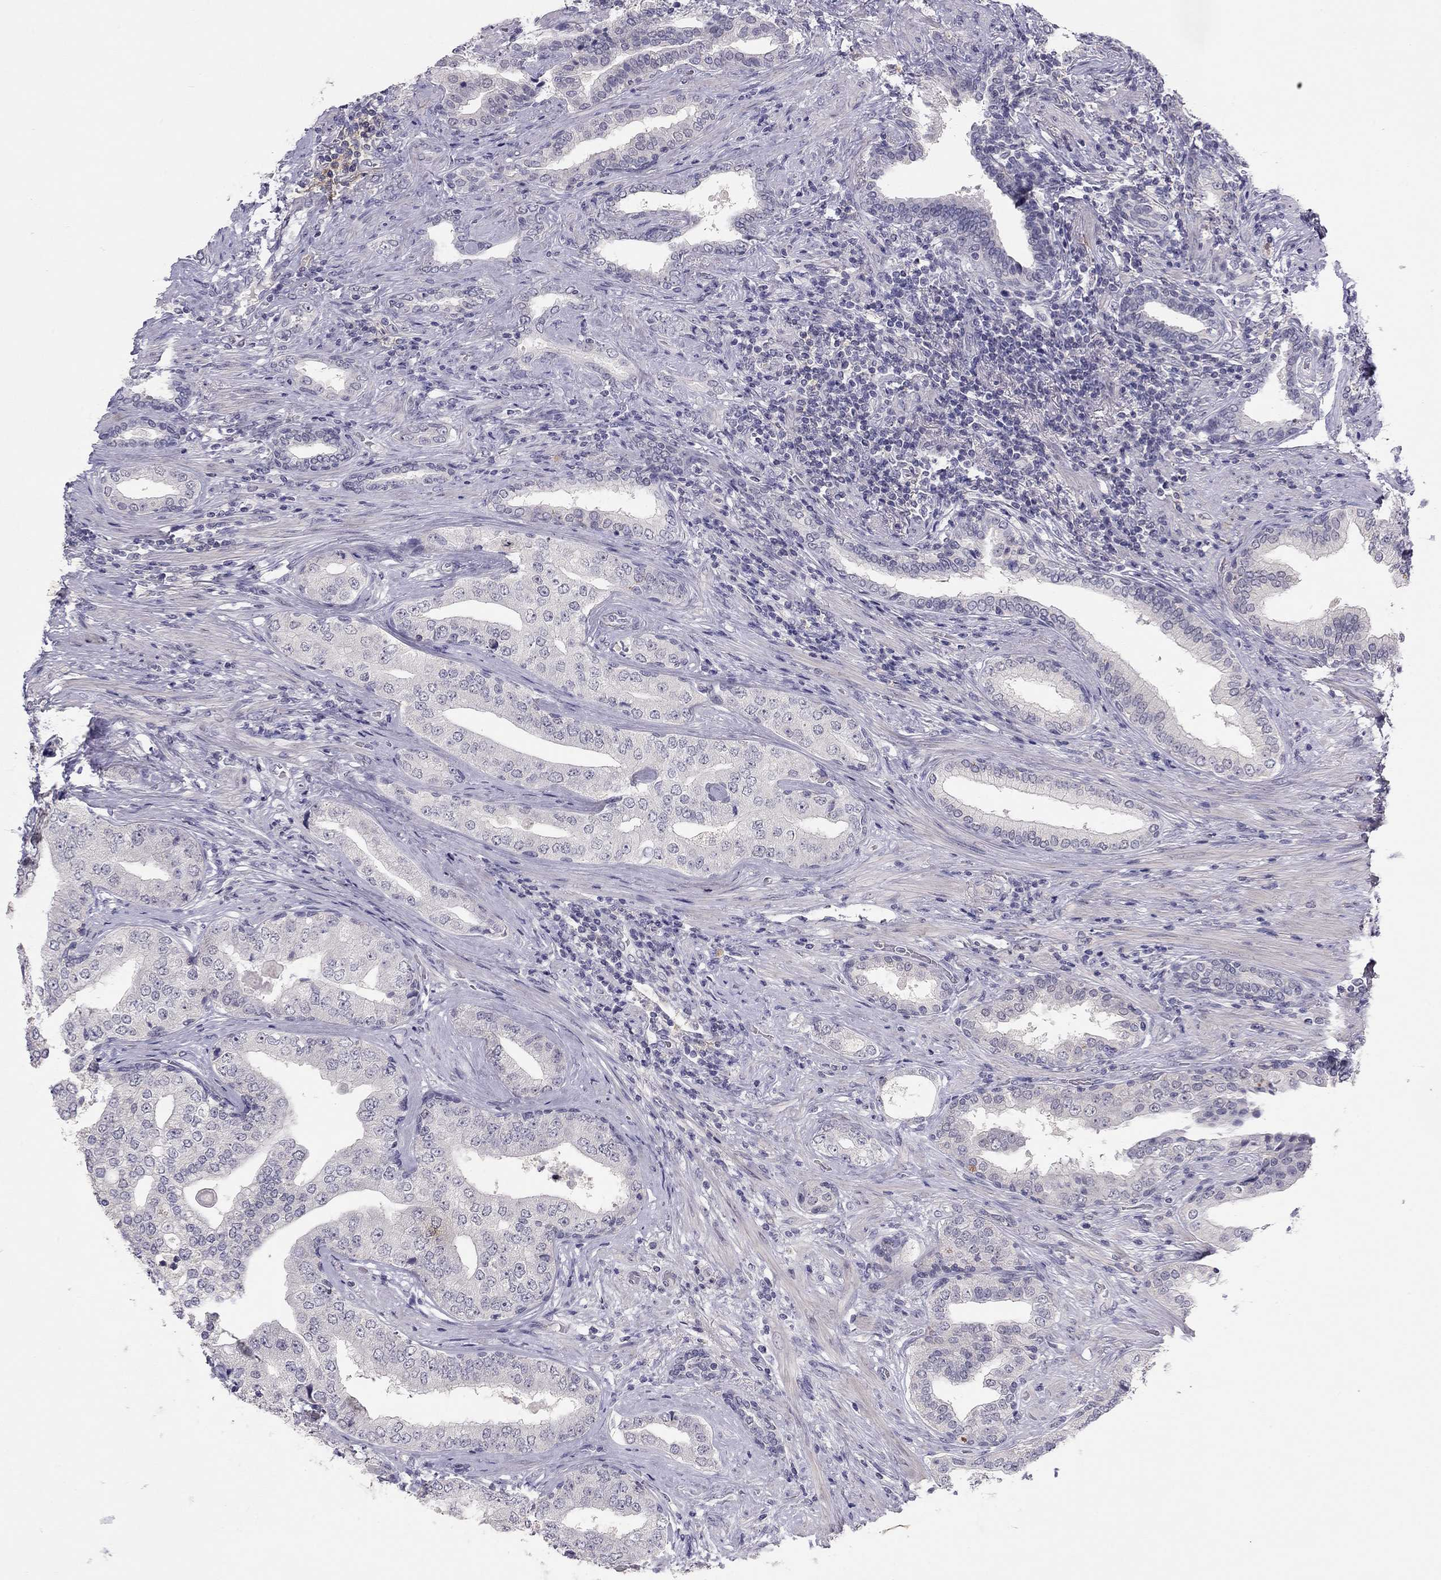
{"staining": {"intensity": "negative", "quantity": "none", "location": "none"}, "tissue": "prostate cancer", "cell_type": "Tumor cells", "image_type": "cancer", "snomed": [{"axis": "morphology", "description": "Adenocarcinoma, Low grade"}, {"axis": "topography", "description": "Prostate and seminal vesicle, NOS"}], "caption": "Immunohistochemistry histopathology image of neoplastic tissue: adenocarcinoma (low-grade) (prostate) stained with DAB (3,3'-diaminobenzidine) shows no significant protein positivity in tumor cells.", "gene": "ADORA2A", "patient": {"sex": "male", "age": 61}}